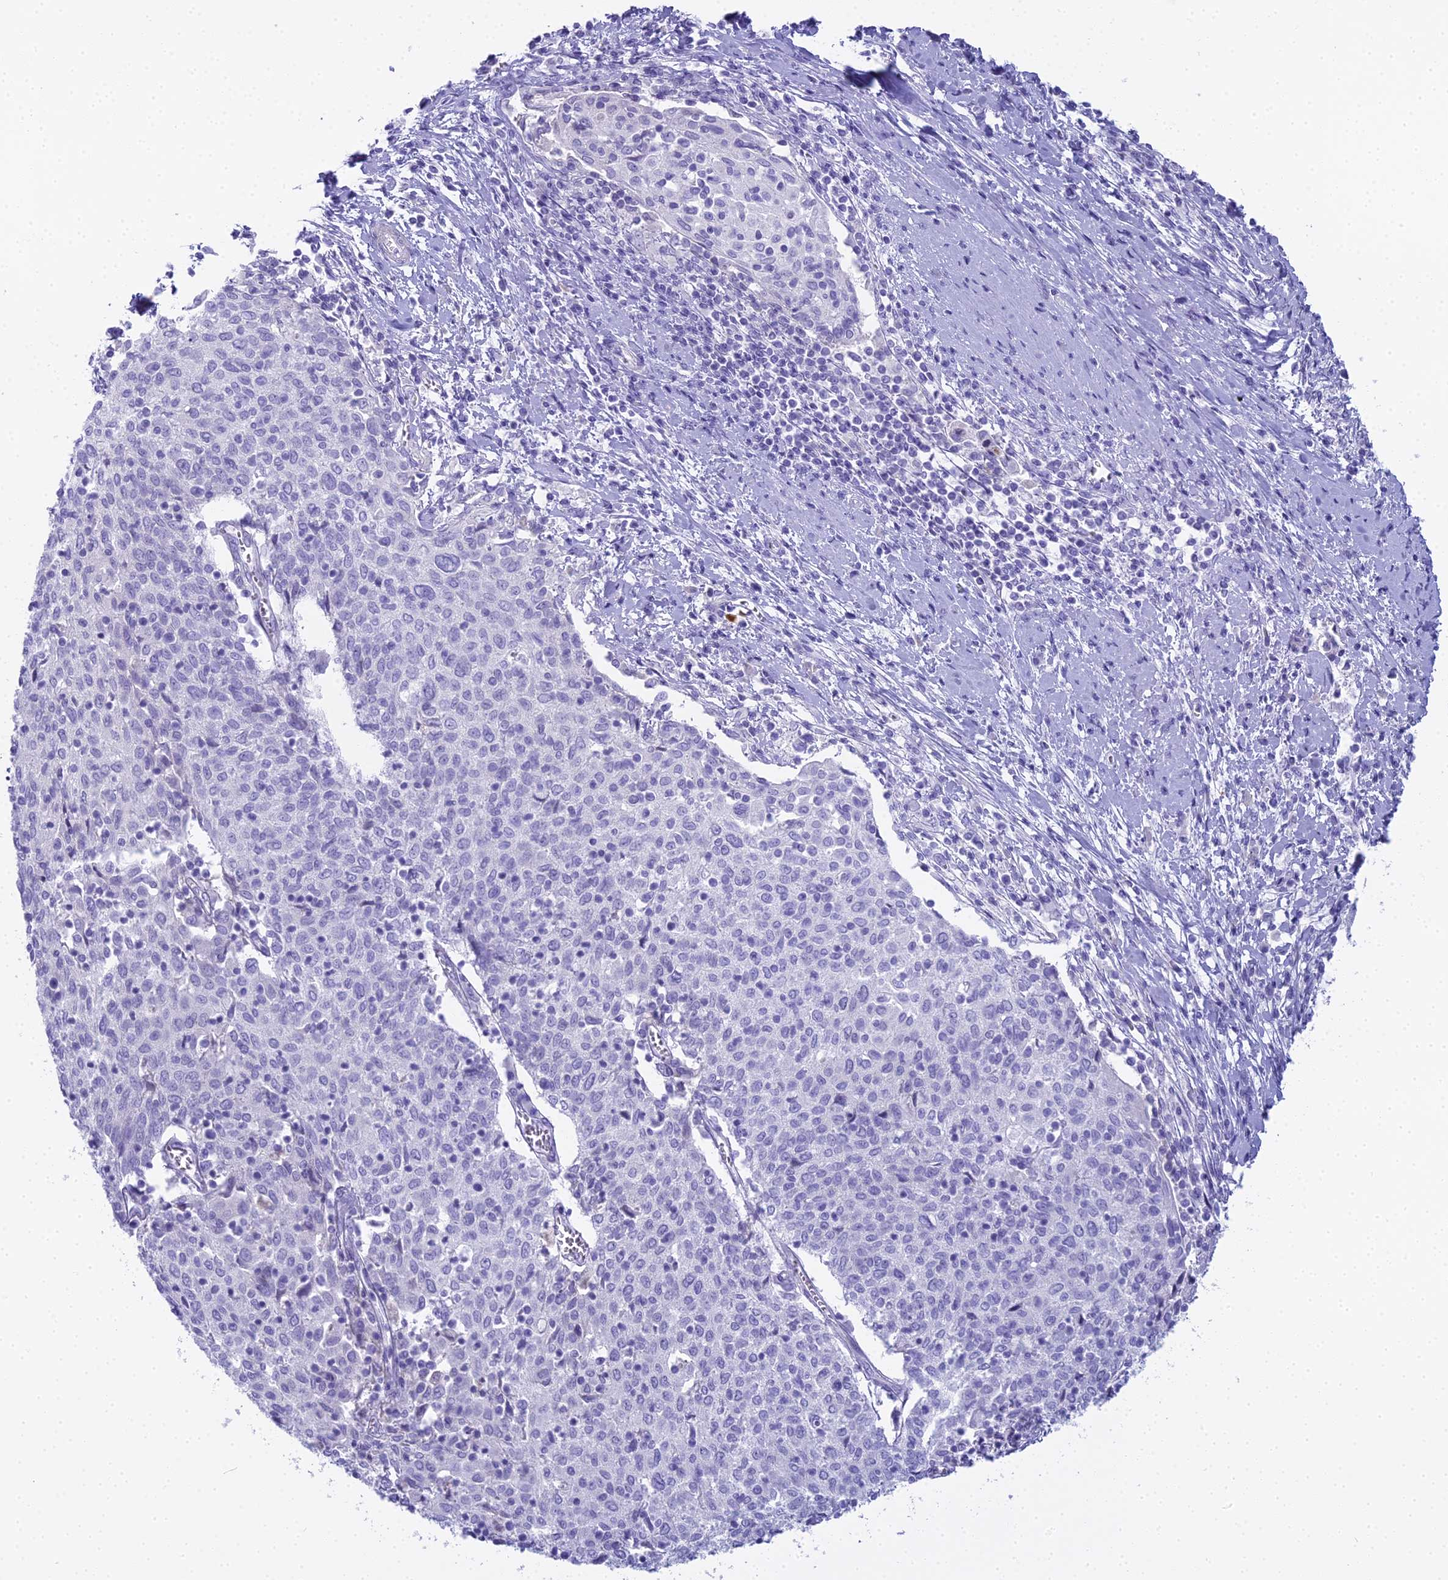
{"staining": {"intensity": "negative", "quantity": "none", "location": "none"}, "tissue": "cervical cancer", "cell_type": "Tumor cells", "image_type": "cancer", "snomed": [{"axis": "morphology", "description": "Squamous cell carcinoma, NOS"}, {"axis": "topography", "description": "Cervix"}], "caption": "Immunohistochemistry (IHC) of cervical cancer reveals no expression in tumor cells.", "gene": "UNC80", "patient": {"sex": "female", "age": 52}}